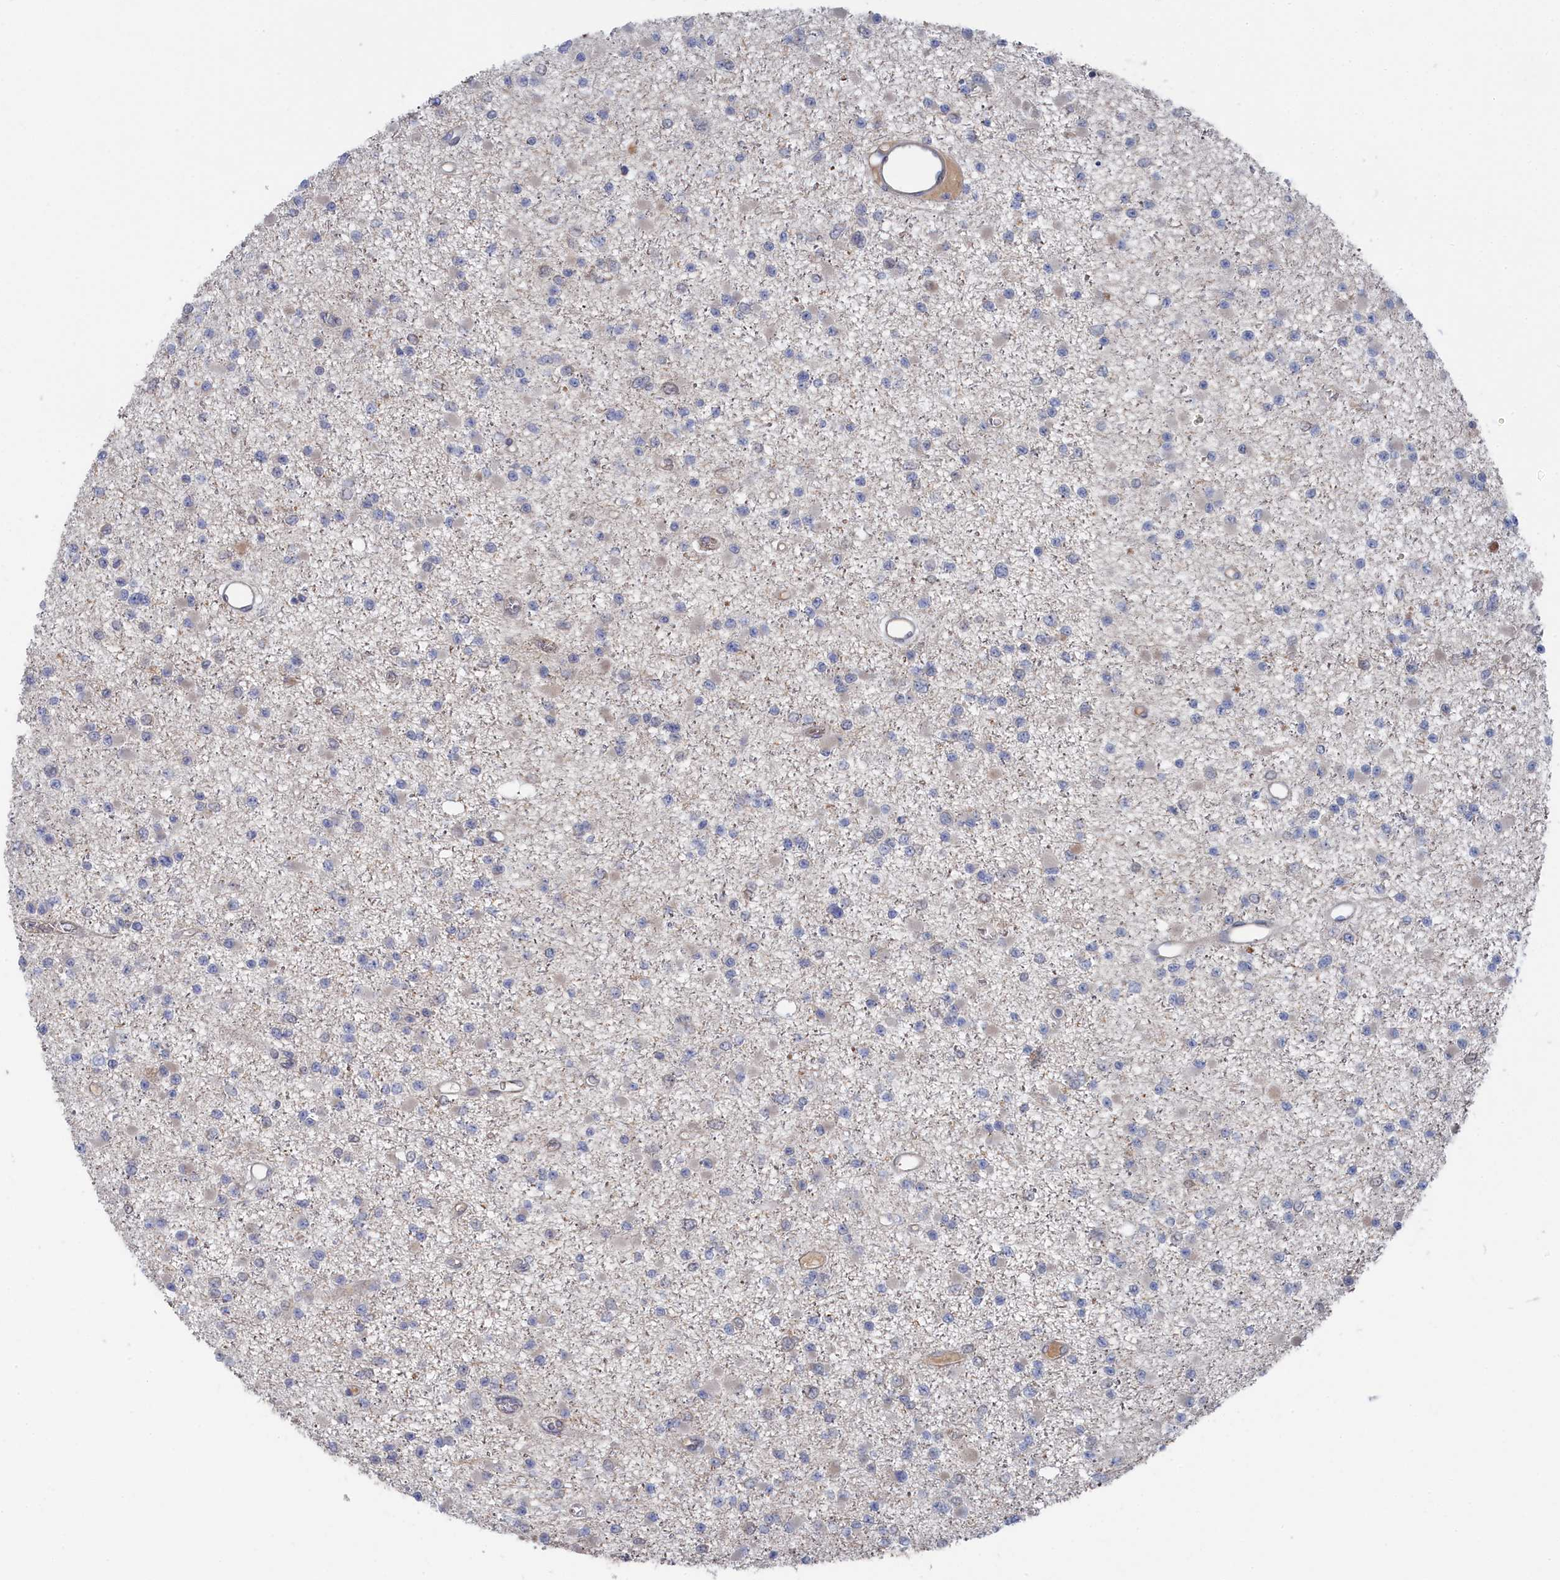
{"staining": {"intensity": "weak", "quantity": "<25%", "location": "cytoplasmic/membranous"}, "tissue": "glioma", "cell_type": "Tumor cells", "image_type": "cancer", "snomed": [{"axis": "morphology", "description": "Glioma, malignant, Low grade"}, {"axis": "topography", "description": "Brain"}], "caption": "Malignant low-grade glioma was stained to show a protein in brown. There is no significant staining in tumor cells.", "gene": "IRGQ", "patient": {"sex": "female", "age": 22}}